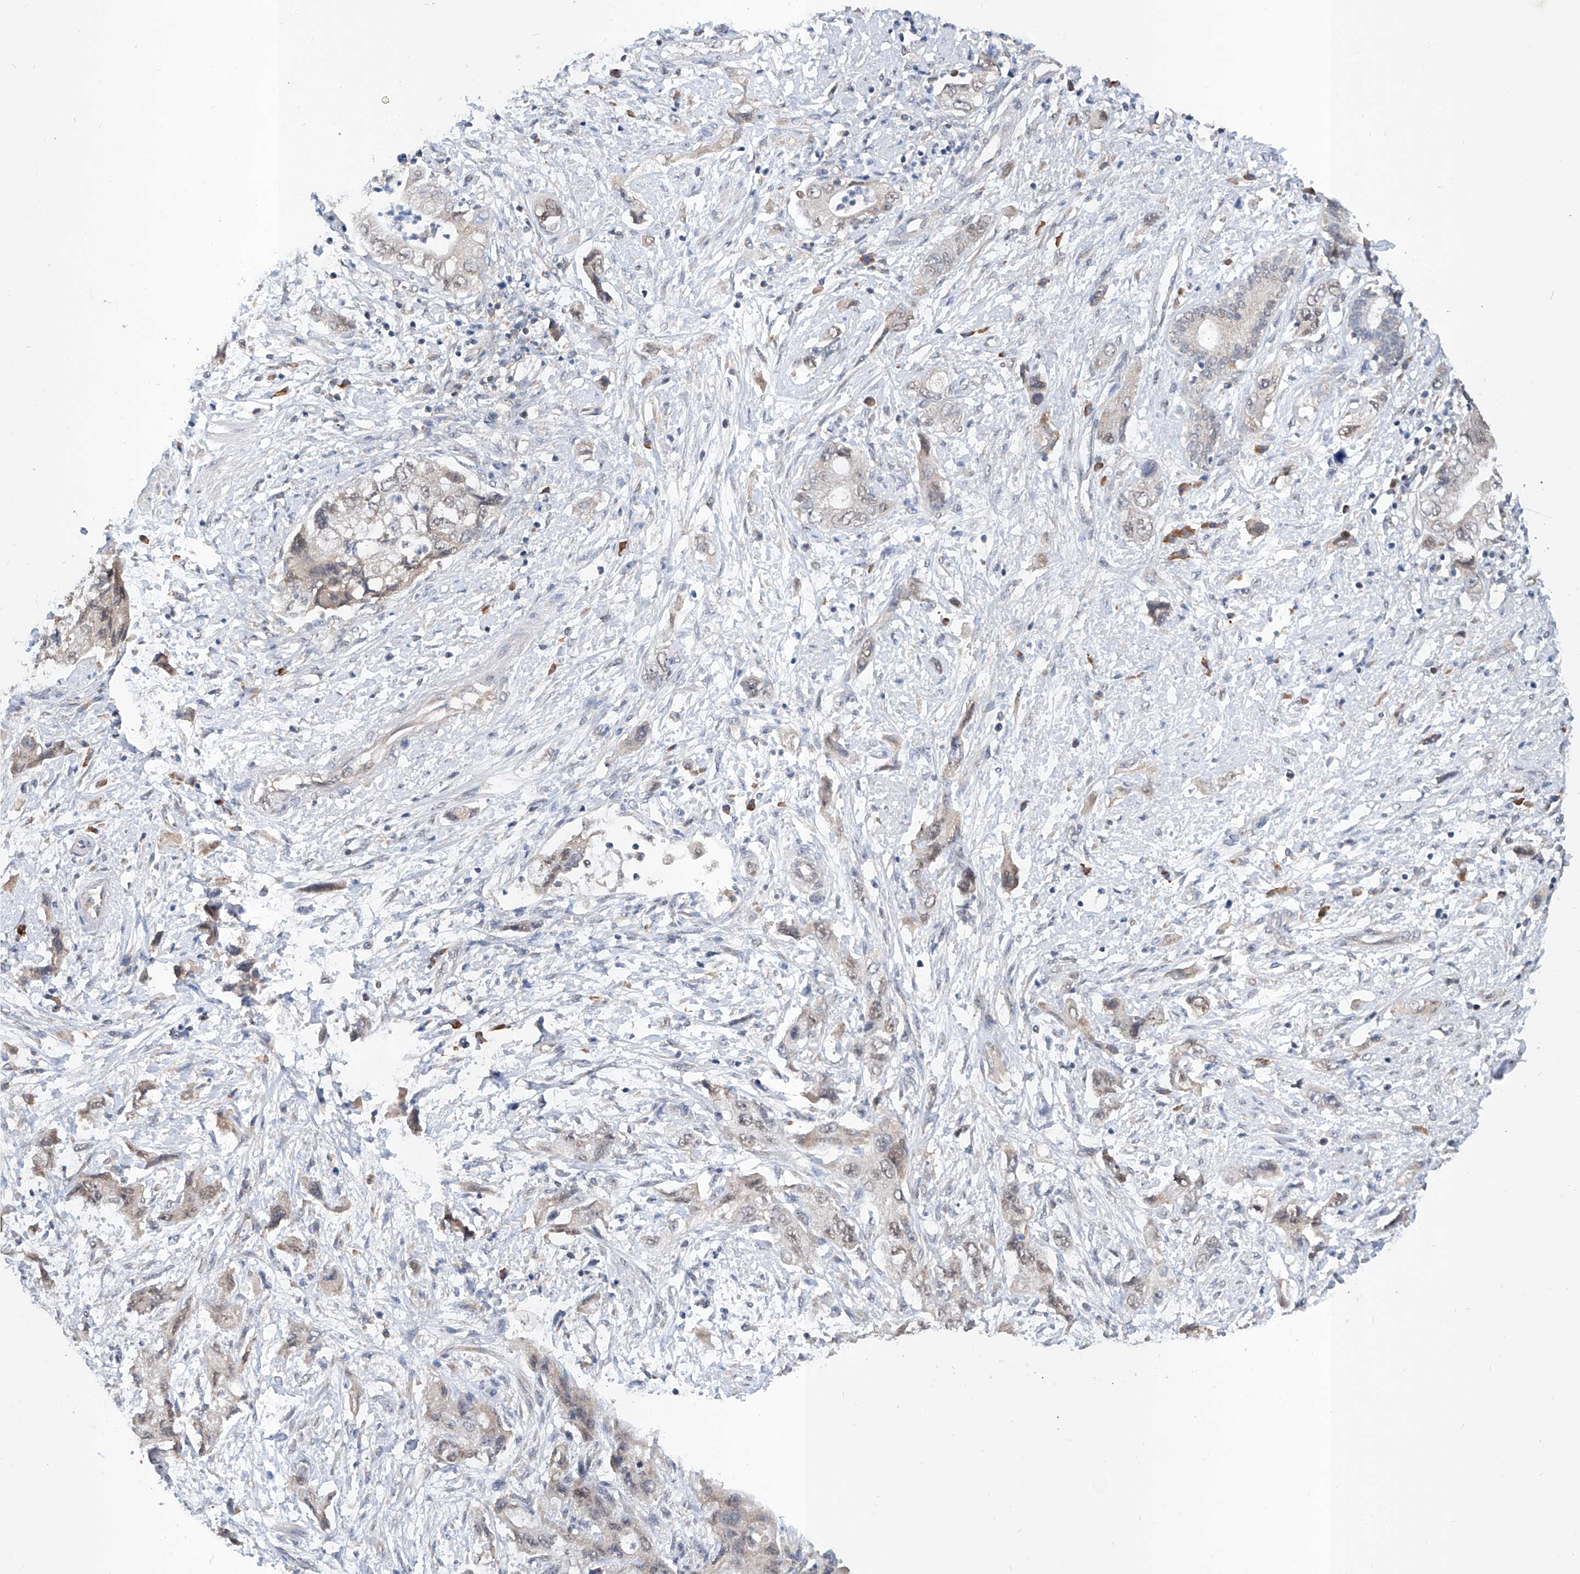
{"staining": {"intensity": "weak", "quantity": "<25%", "location": "nuclear"}, "tissue": "pancreatic cancer", "cell_type": "Tumor cells", "image_type": "cancer", "snomed": [{"axis": "morphology", "description": "Adenocarcinoma, NOS"}, {"axis": "topography", "description": "Pancreas"}], "caption": "This photomicrograph is of pancreatic cancer stained with IHC to label a protein in brown with the nuclei are counter-stained blue. There is no staining in tumor cells.", "gene": "CARMIL3", "patient": {"sex": "female", "age": 73}}